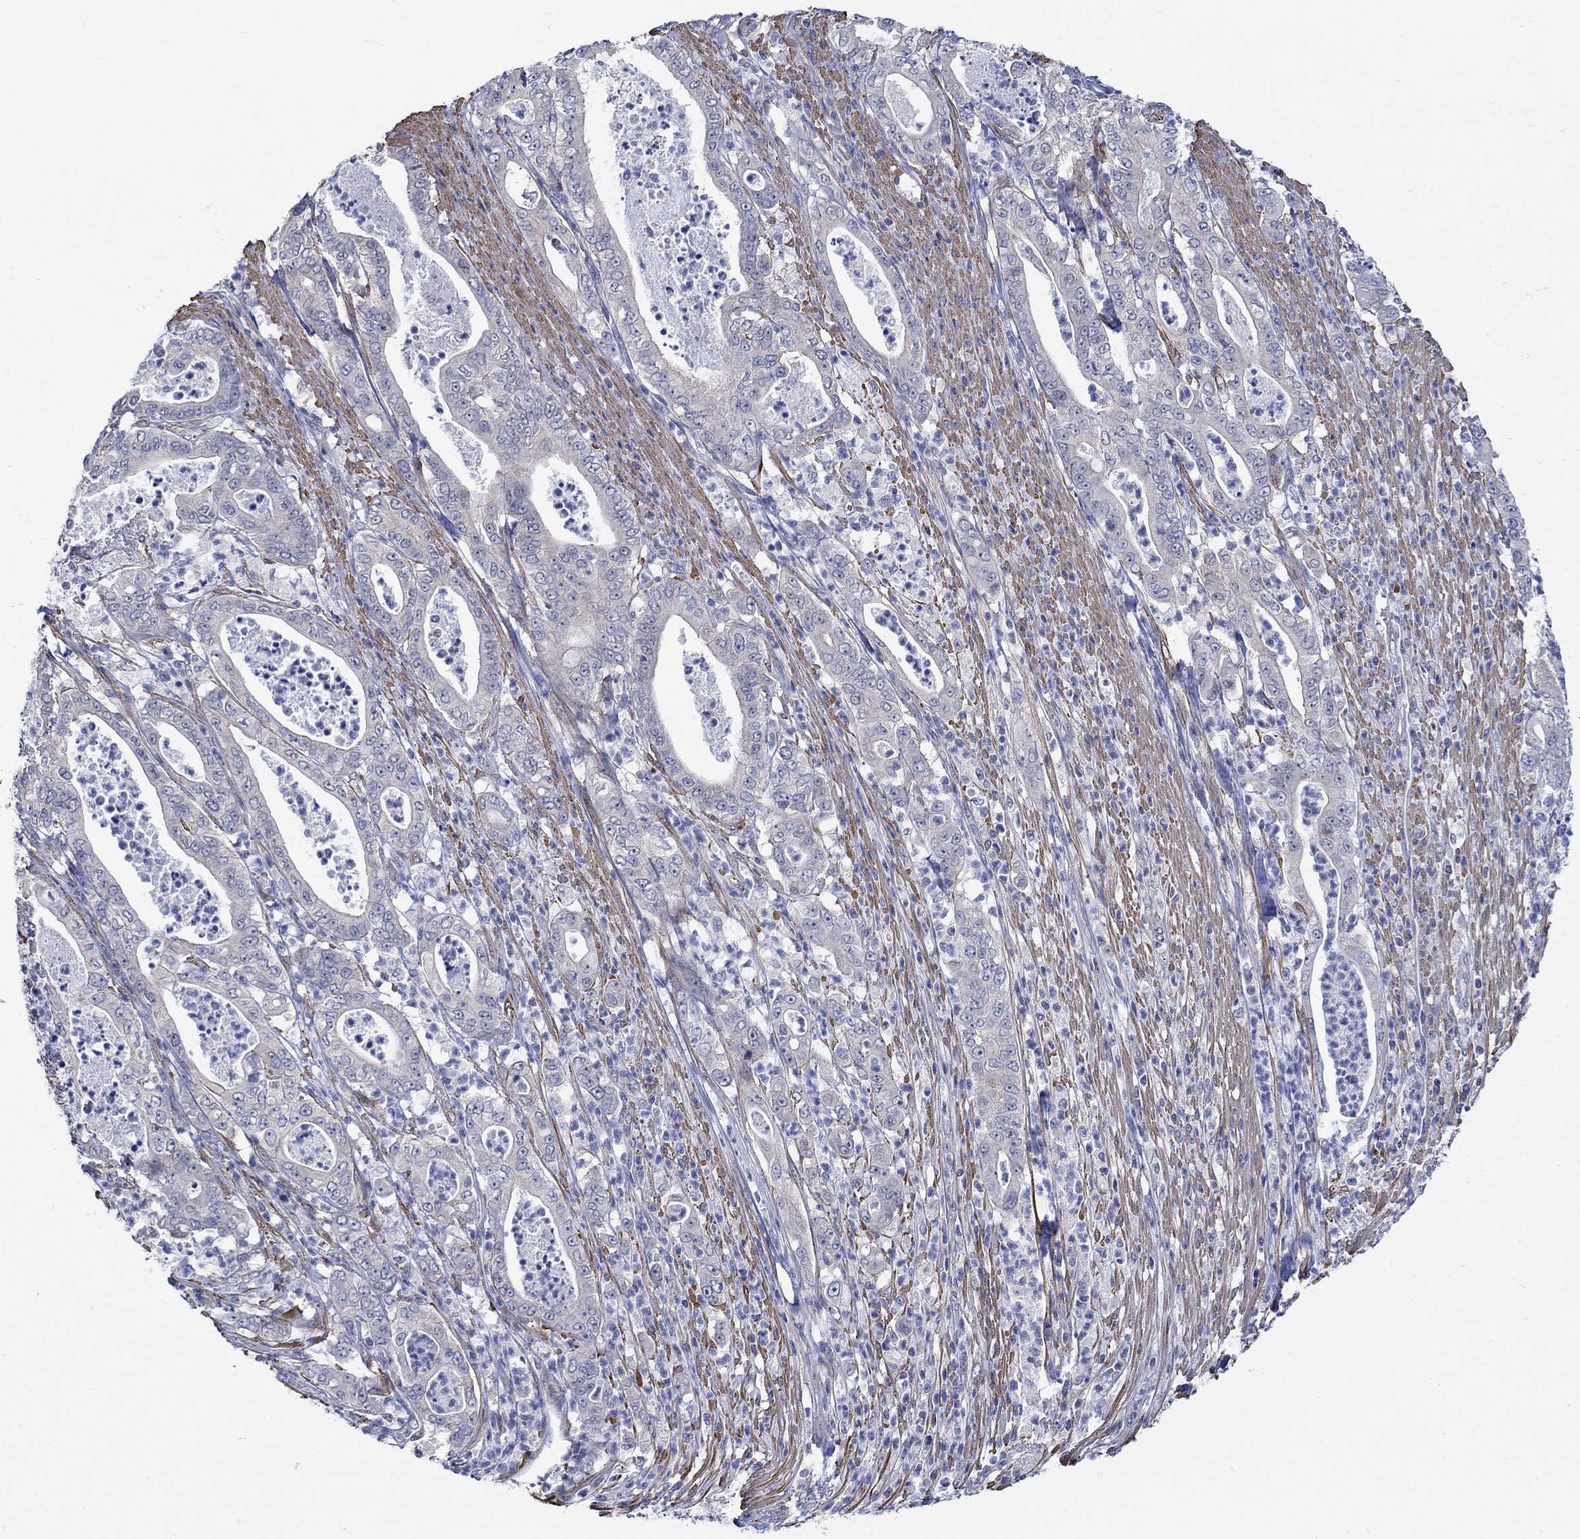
{"staining": {"intensity": "negative", "quantity": "none", "location": "none"}, "tissue": "pancreatic cancer", "cell_type": "Tumor cells", "image_type": "cancer", "snomed": [{"axis": "morphology", "description": "Adenocarcinoma, NOS"}, {"axis": "topography", "description": "Pancreas"}], "caption": "An image of human pancreatic adenocarcinoma is negative for staining in tumor cells.", "gene": "SCN7A", "patient": {"sex": "male", "age": 71}}